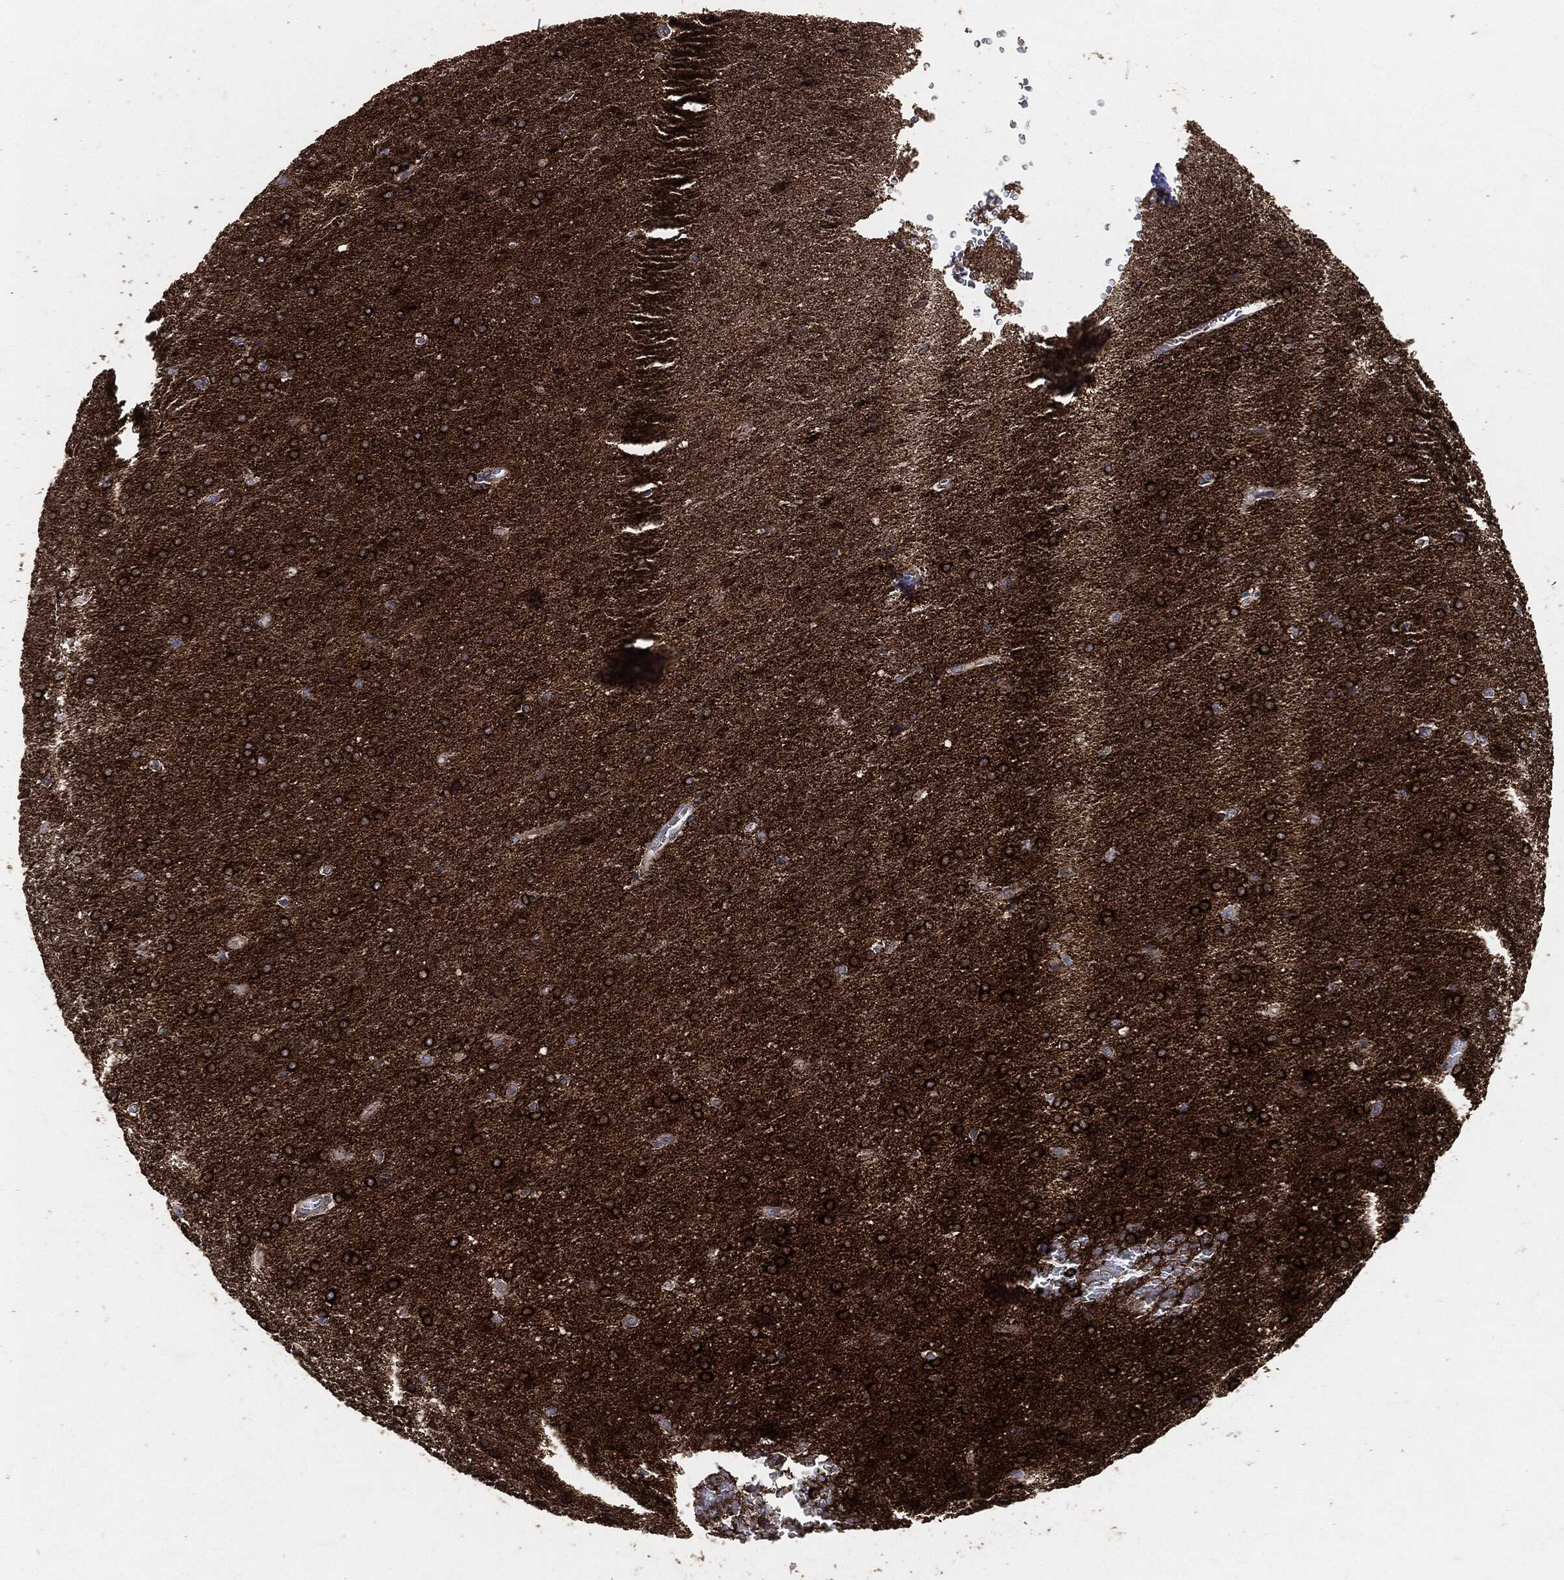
{"staining": {"intensity": "strong", "quantity": "25%-75%", "location": "cytoplasmic/membranous"}, "tissue": "glioma", "cell_type": "Tumor cells", "image_type": "cancer", "snomed": [{"axis": "morphology", "description": "Glioma, malignant, Low grade"}, {"axis": "topography", "description": "Brain"}], "caption": "Strong cytoplasmic/membranous expression is identified in approximately 25%-75% of tumor cells in malignant glioma (low-grade).", "gene": "STK3", "patient": {"sex": "female", "age": 32}}